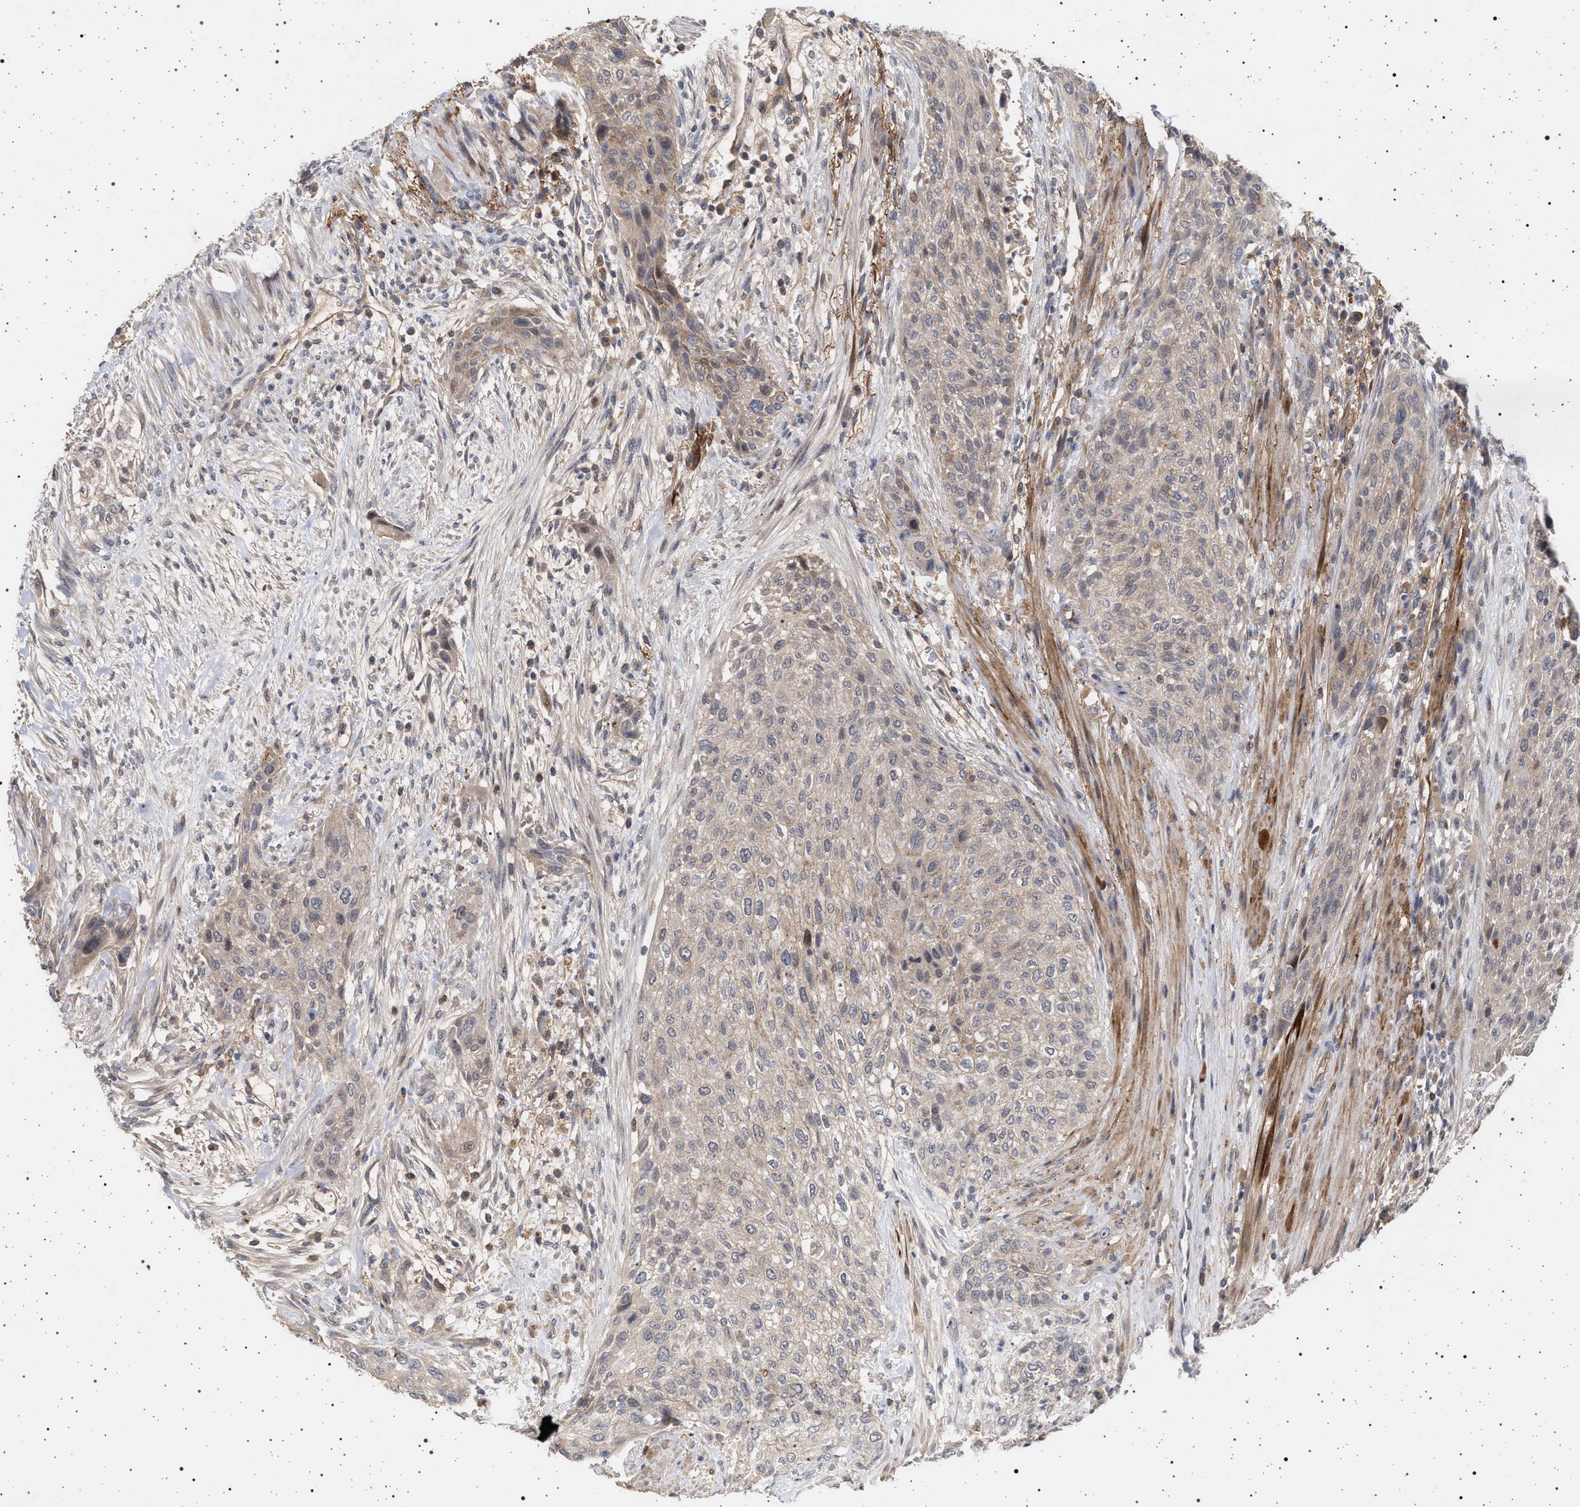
{"staining": {"intensity": "negative", "quantity": "none", "location": "none"}, "tissue": "urothelial cancer", "cell_type": "Tumor cells", "image_type": "cancer", "snomed": [{"axis": "morphology", "description": "Urothelial carcinoma, Low grade"}, {"axis": "morphology", "description": "Urothelial carcinoma, High grade"}, {"axis": "topography", "description": "Urinary bladder"}], "caption": "Urothelial cancer stained for a protein using immunohistochemistry displays no staining tumor cells.", "gene": "RBM48", "patient": {"sex": "male", "age": 35}}